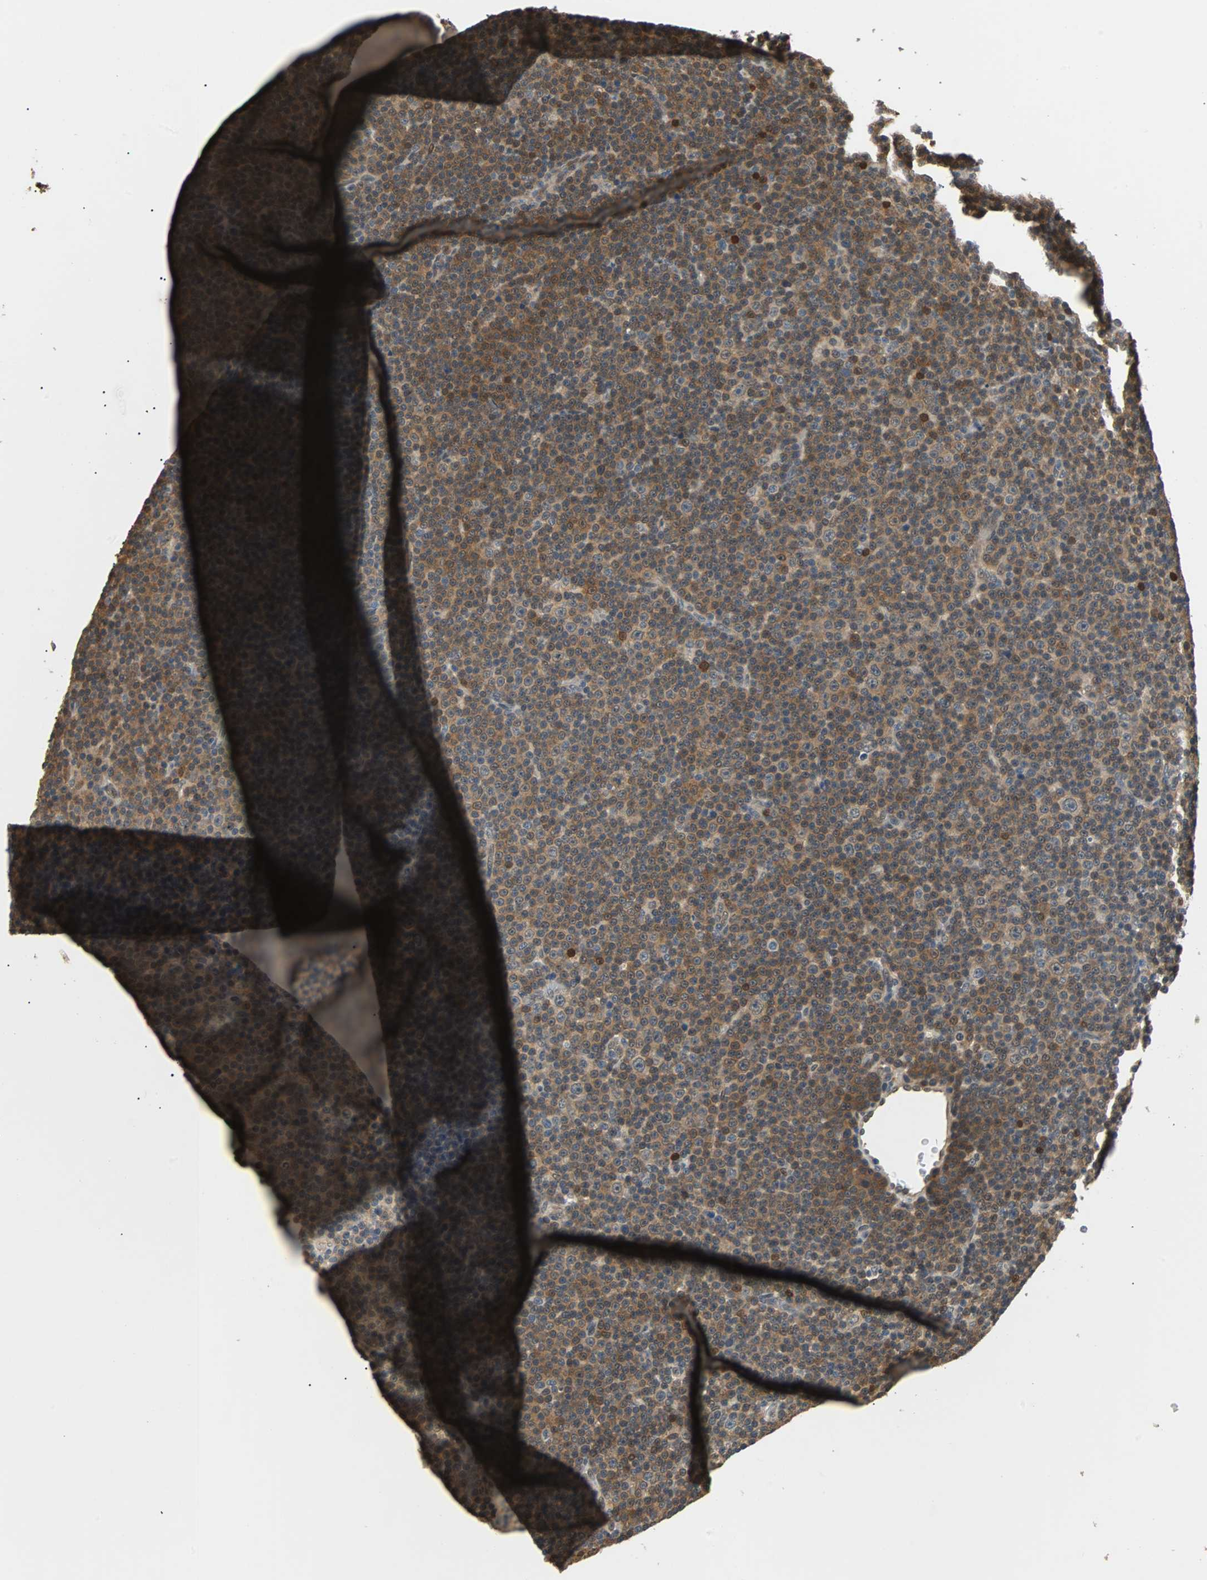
{"staining": {"intensity": "strong", "quantity": ">75%", "location": "cytoplasmic/membranous,nuclear"}, "tissue": "lymphoma", "cell_type": "Tumor cells", "image_type": "cancer", "snomed": [{"axis": "morphology", "description": "Malignant lymphoma, non-Hodgkin's type, Low grade"}, {"axis": "topography", "description": "Lymph node"}], "caption": "Tumor cells exhibit high levels of strong cytoplasmic/membranous and nuclear staining in about >75% of cells in human lymphoma.", "gene": "PRDX6", "patient": {"sex": "female", "age": 67}}